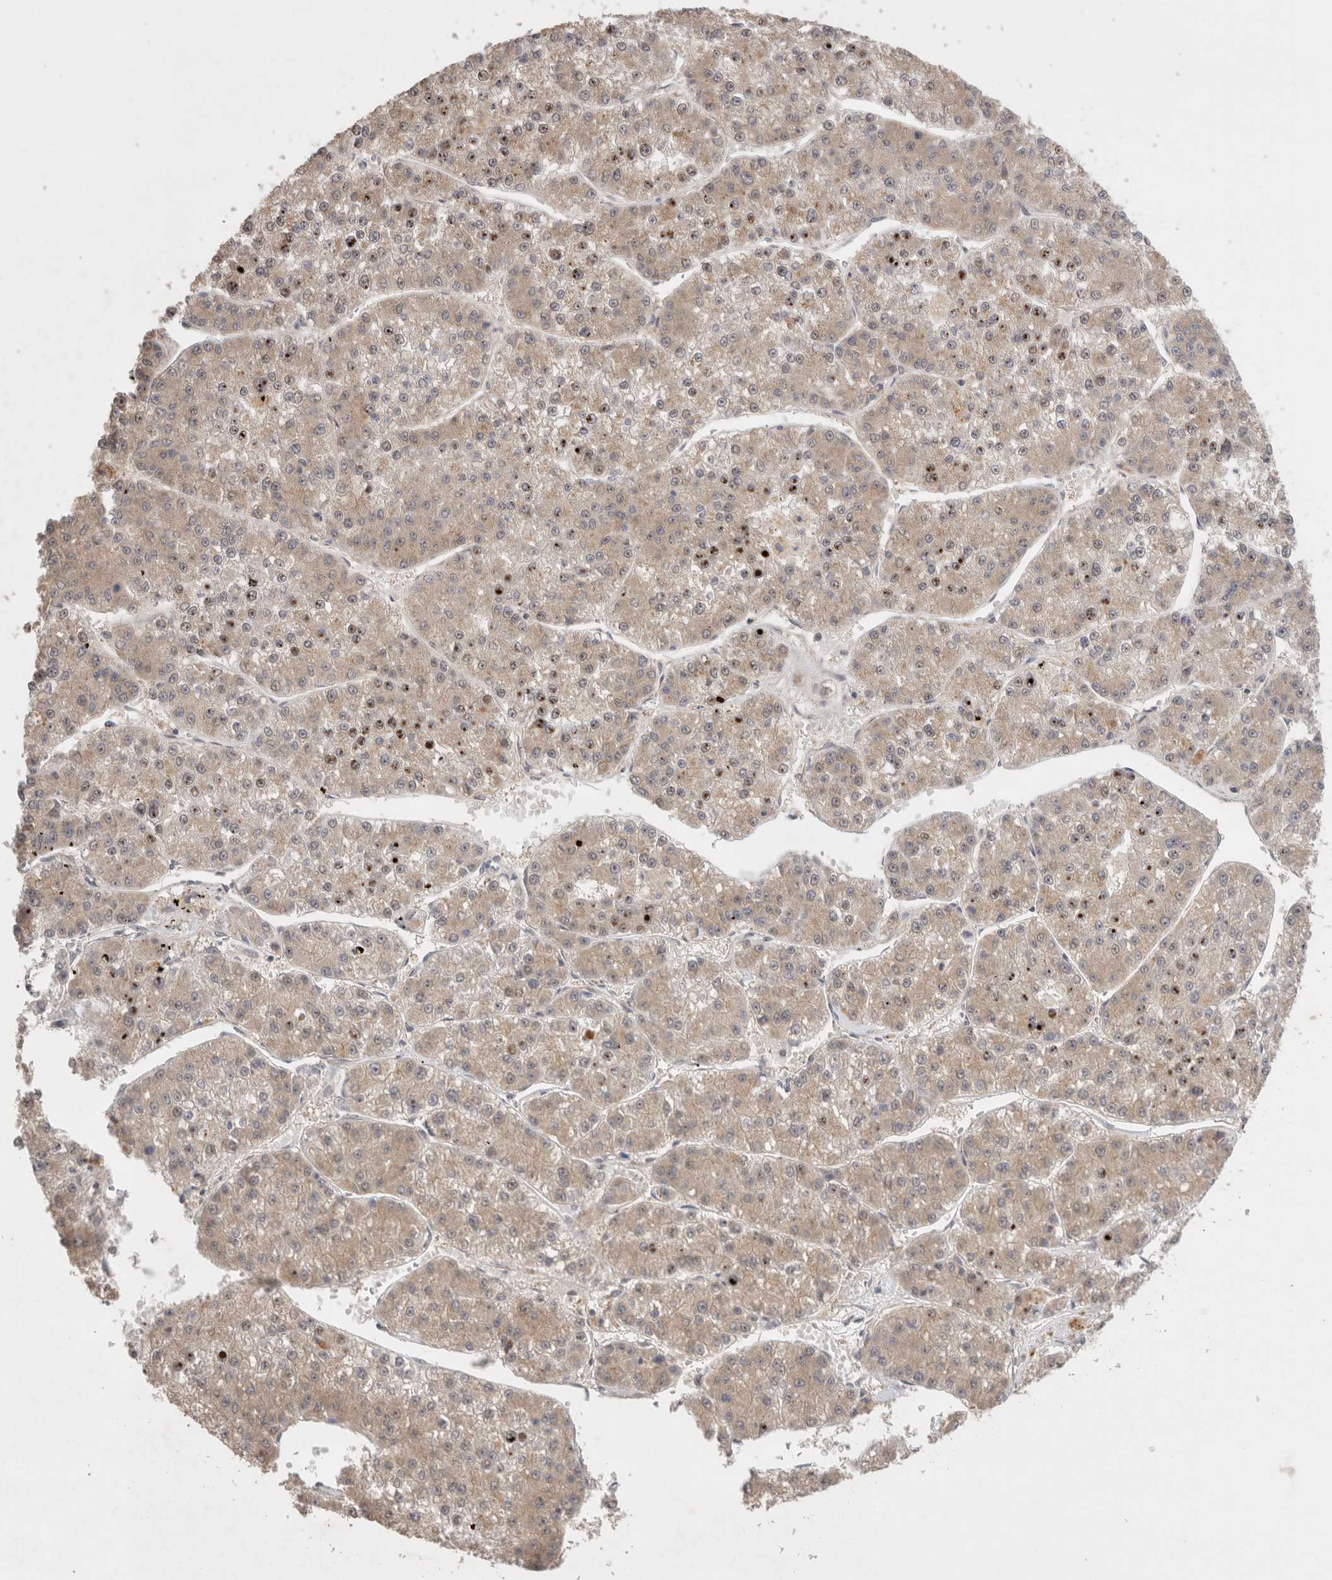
{"staining": {"intensity": "weak", "quantity": ">75%", "location": "cytoplasmic/membranous"}, "tissue": "liver cancer", "cell_type": "Tumor cells", "image_type": "cancer", "snomed": [{"axis": "morphology", "description": "Carcinoma, Hepatocellular, NOS"}, {"axis": "topography", "description": "Liver"}], "caption": "Liver cancer stained for a protein displays weak cytoplasmic/membranous positivity in tumor cells.", "gene": "SLC29A1", "patient": {"sex": "female", "age": 73}}